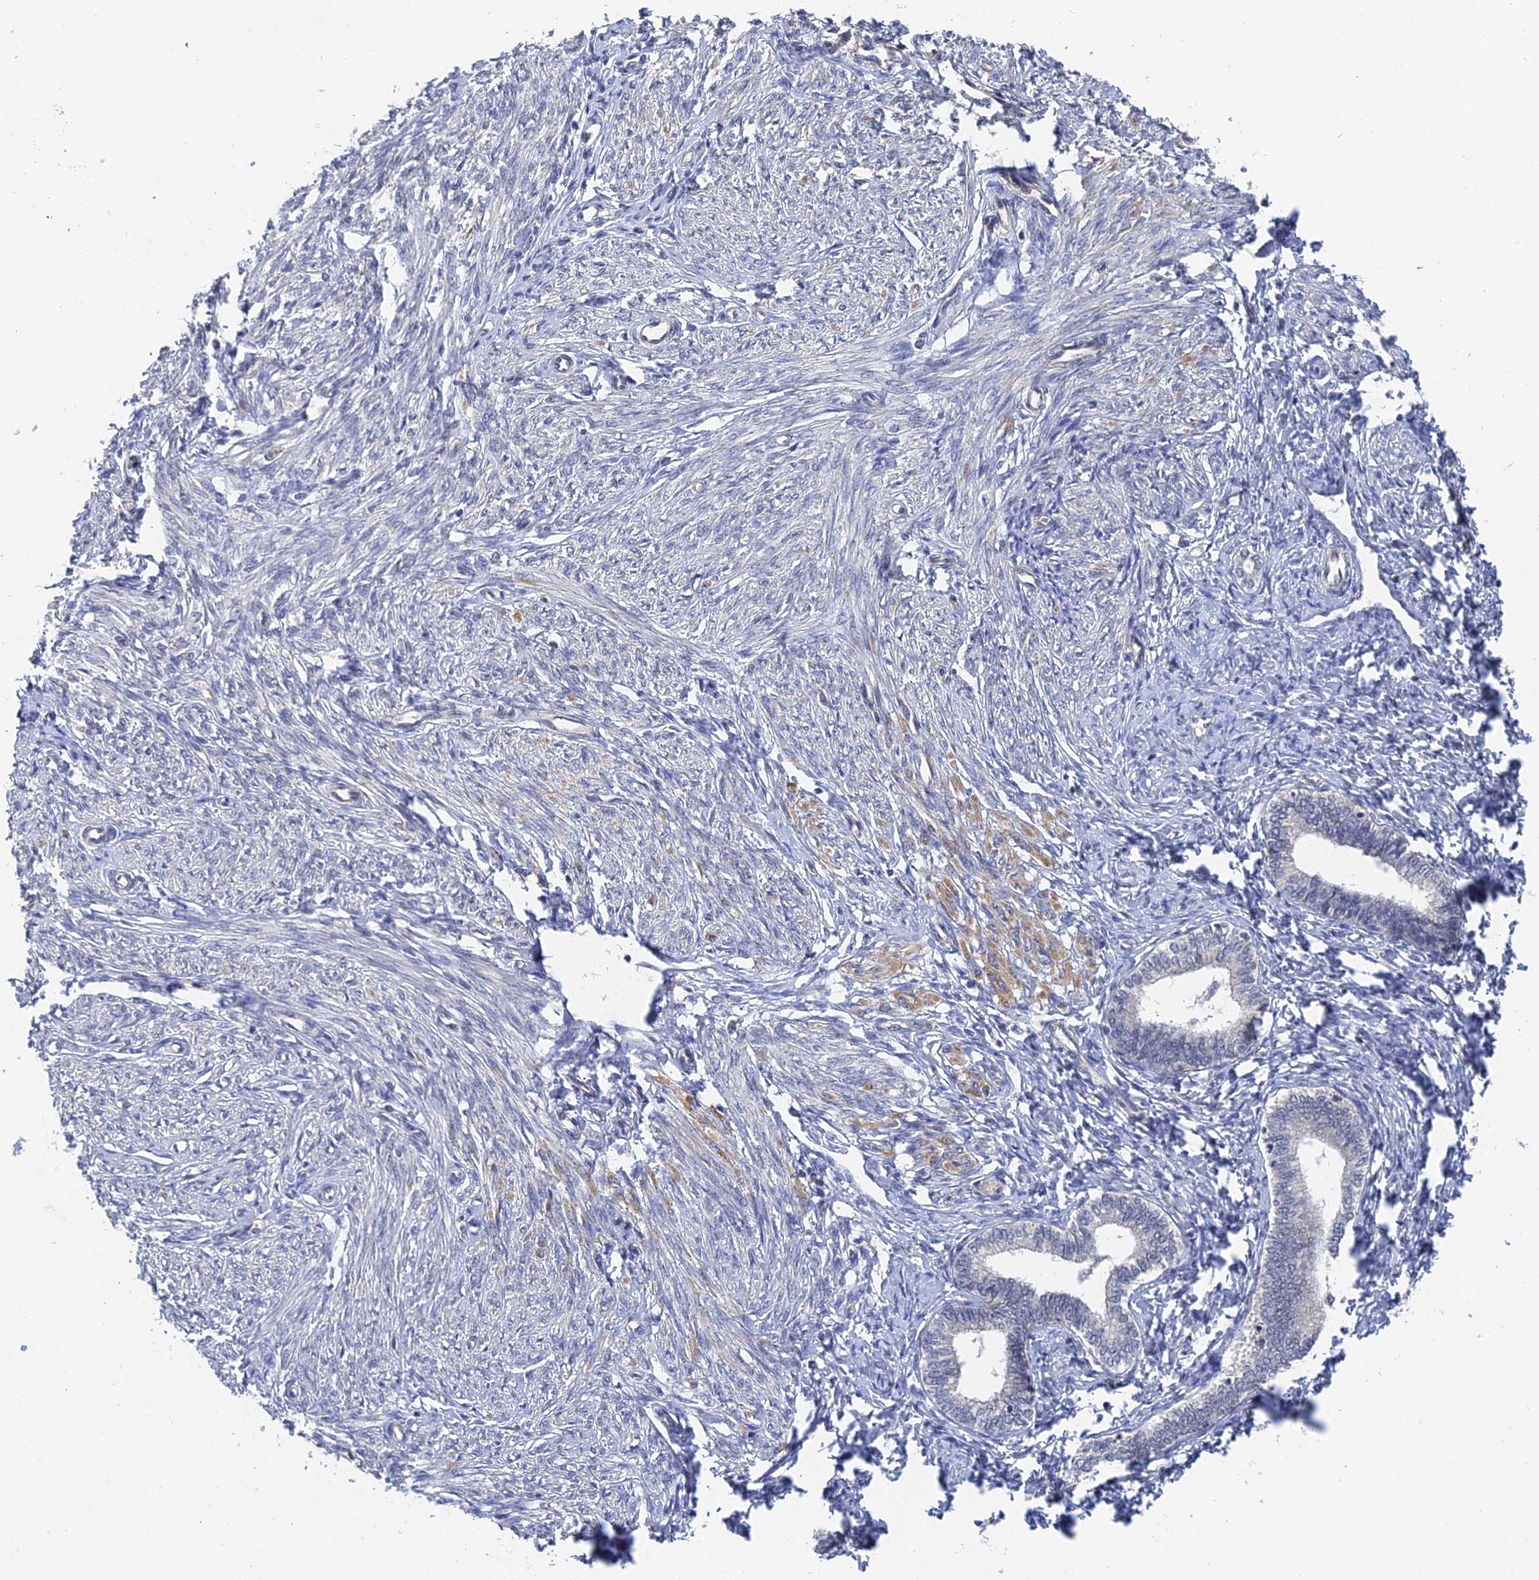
{"staining": {"intensity": "negative", "quantity": "none", "location": "none"}, "tissue": "endometrium", "cell_type": "Cells in endometrial stroma", "image_type": "normal", "snomed": [{"axis": "morphology", "description": "Normal tissue, NOS"}, {"axis": "topography", "description": "Endometrium"}], "caption": "This is an immunohistochemistry (IHC) photomicrograph of normal endometrium. There is no staining in cells in endometrial stroma.", "gene": "TSSC4", "patient": {"sex": "female", "age": 72}}